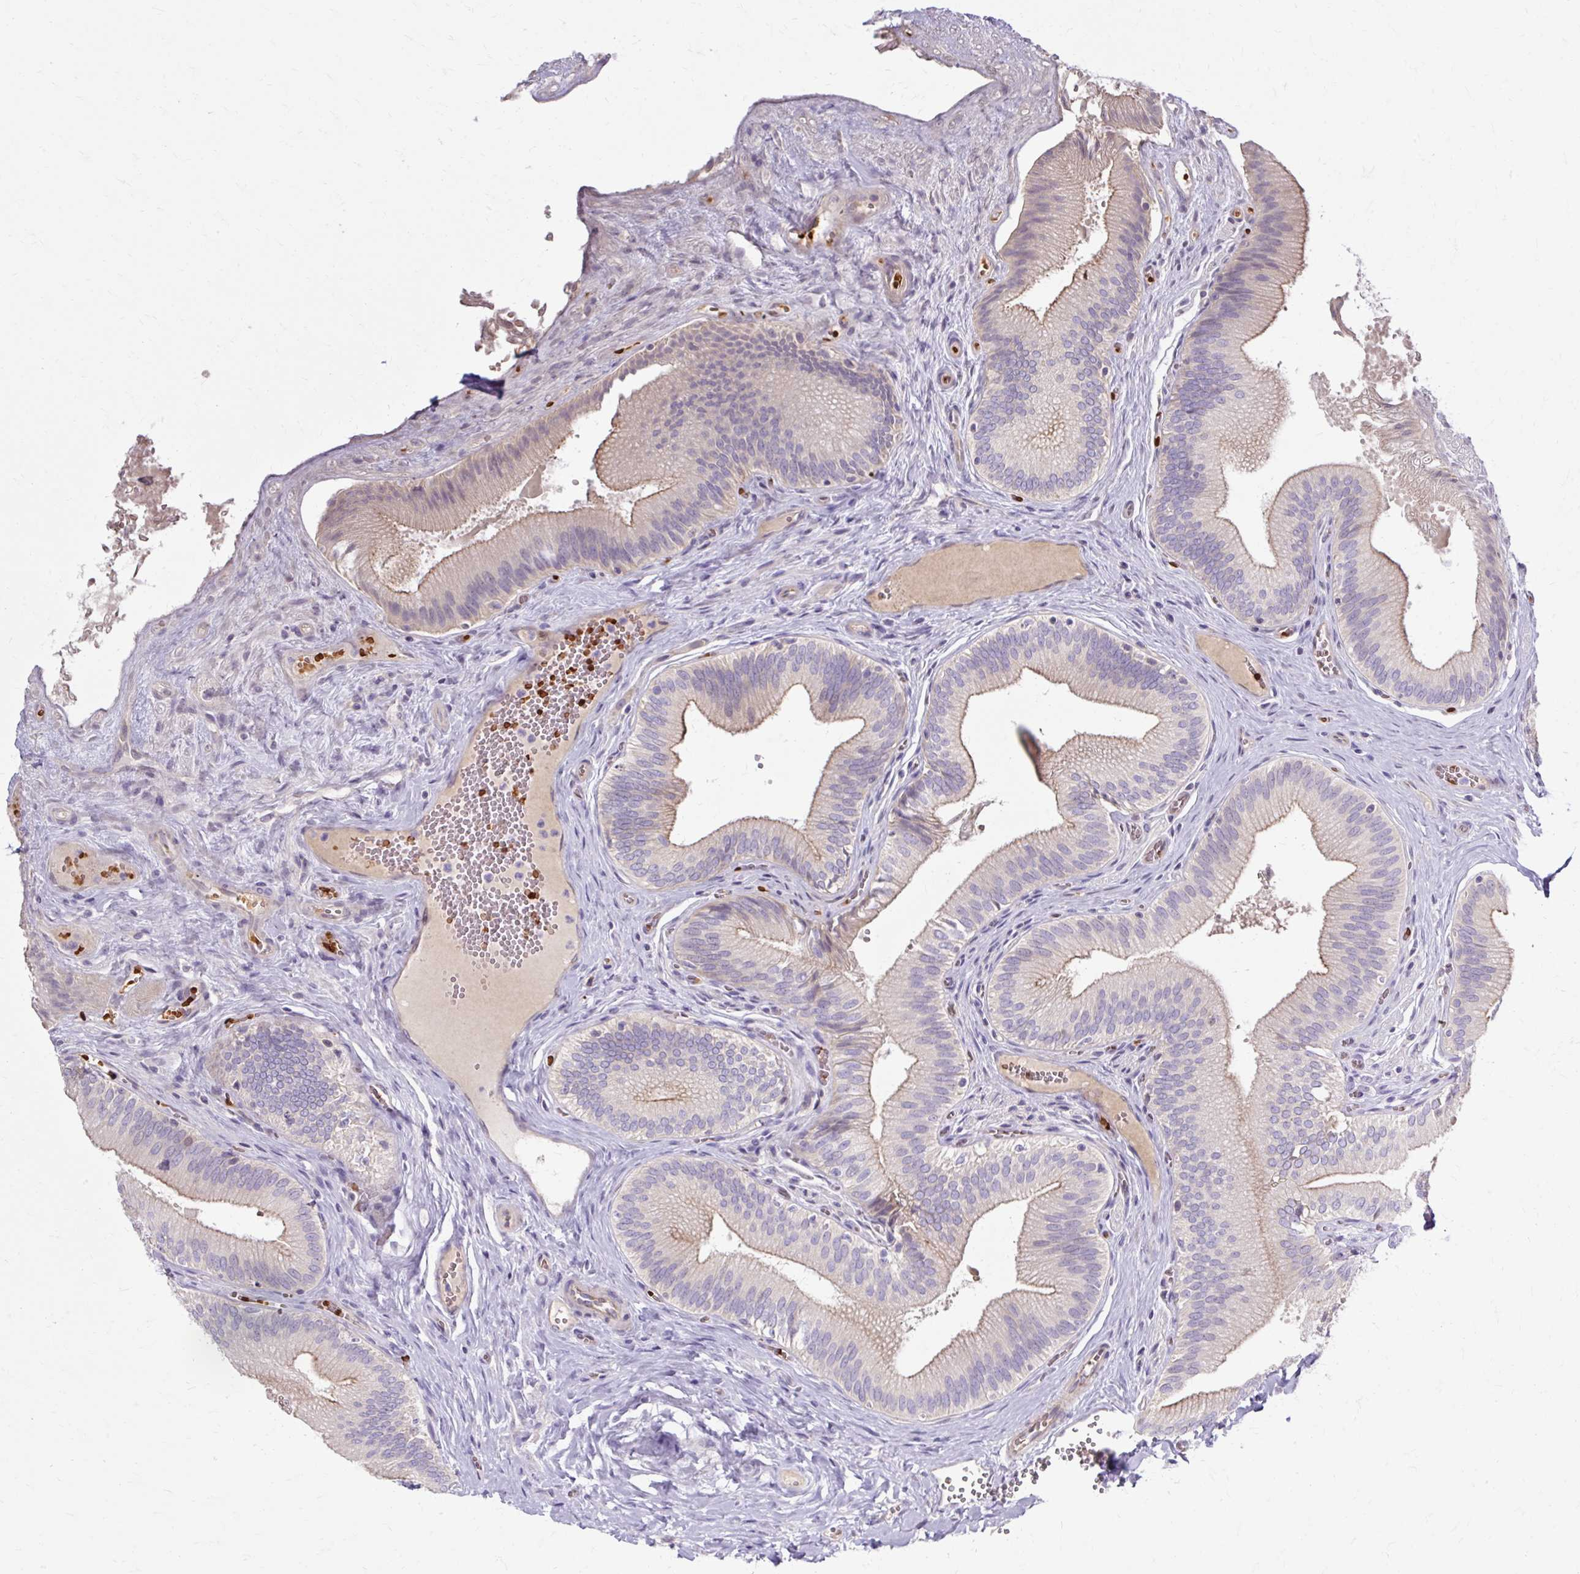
{"staining": {"intensity": "moderate", "quantity": "25%-75%", "location": "cytoplasmic/membranous"}, "tissue": "gallbladder", "cell_type": "Glandular cells", "image_type": "normal", "snomed": [{"axis": "morphology", "description": "Normal tissue, NOS"}, {"axis": "topography", "description": "Gallbladder"}], "caption": "IHC of normal gallbladder reveals medium levels of moderate cytoplasmic/membranous expression in approximately 25%-75% of glandular cells. The protein of interest is stained brown, and the nuclei are stained in blue (DAB IHC with brightfield microscopy, high magnification).", "gene": "USHBP1", "patient": {"sex": "male", "age": 17}}